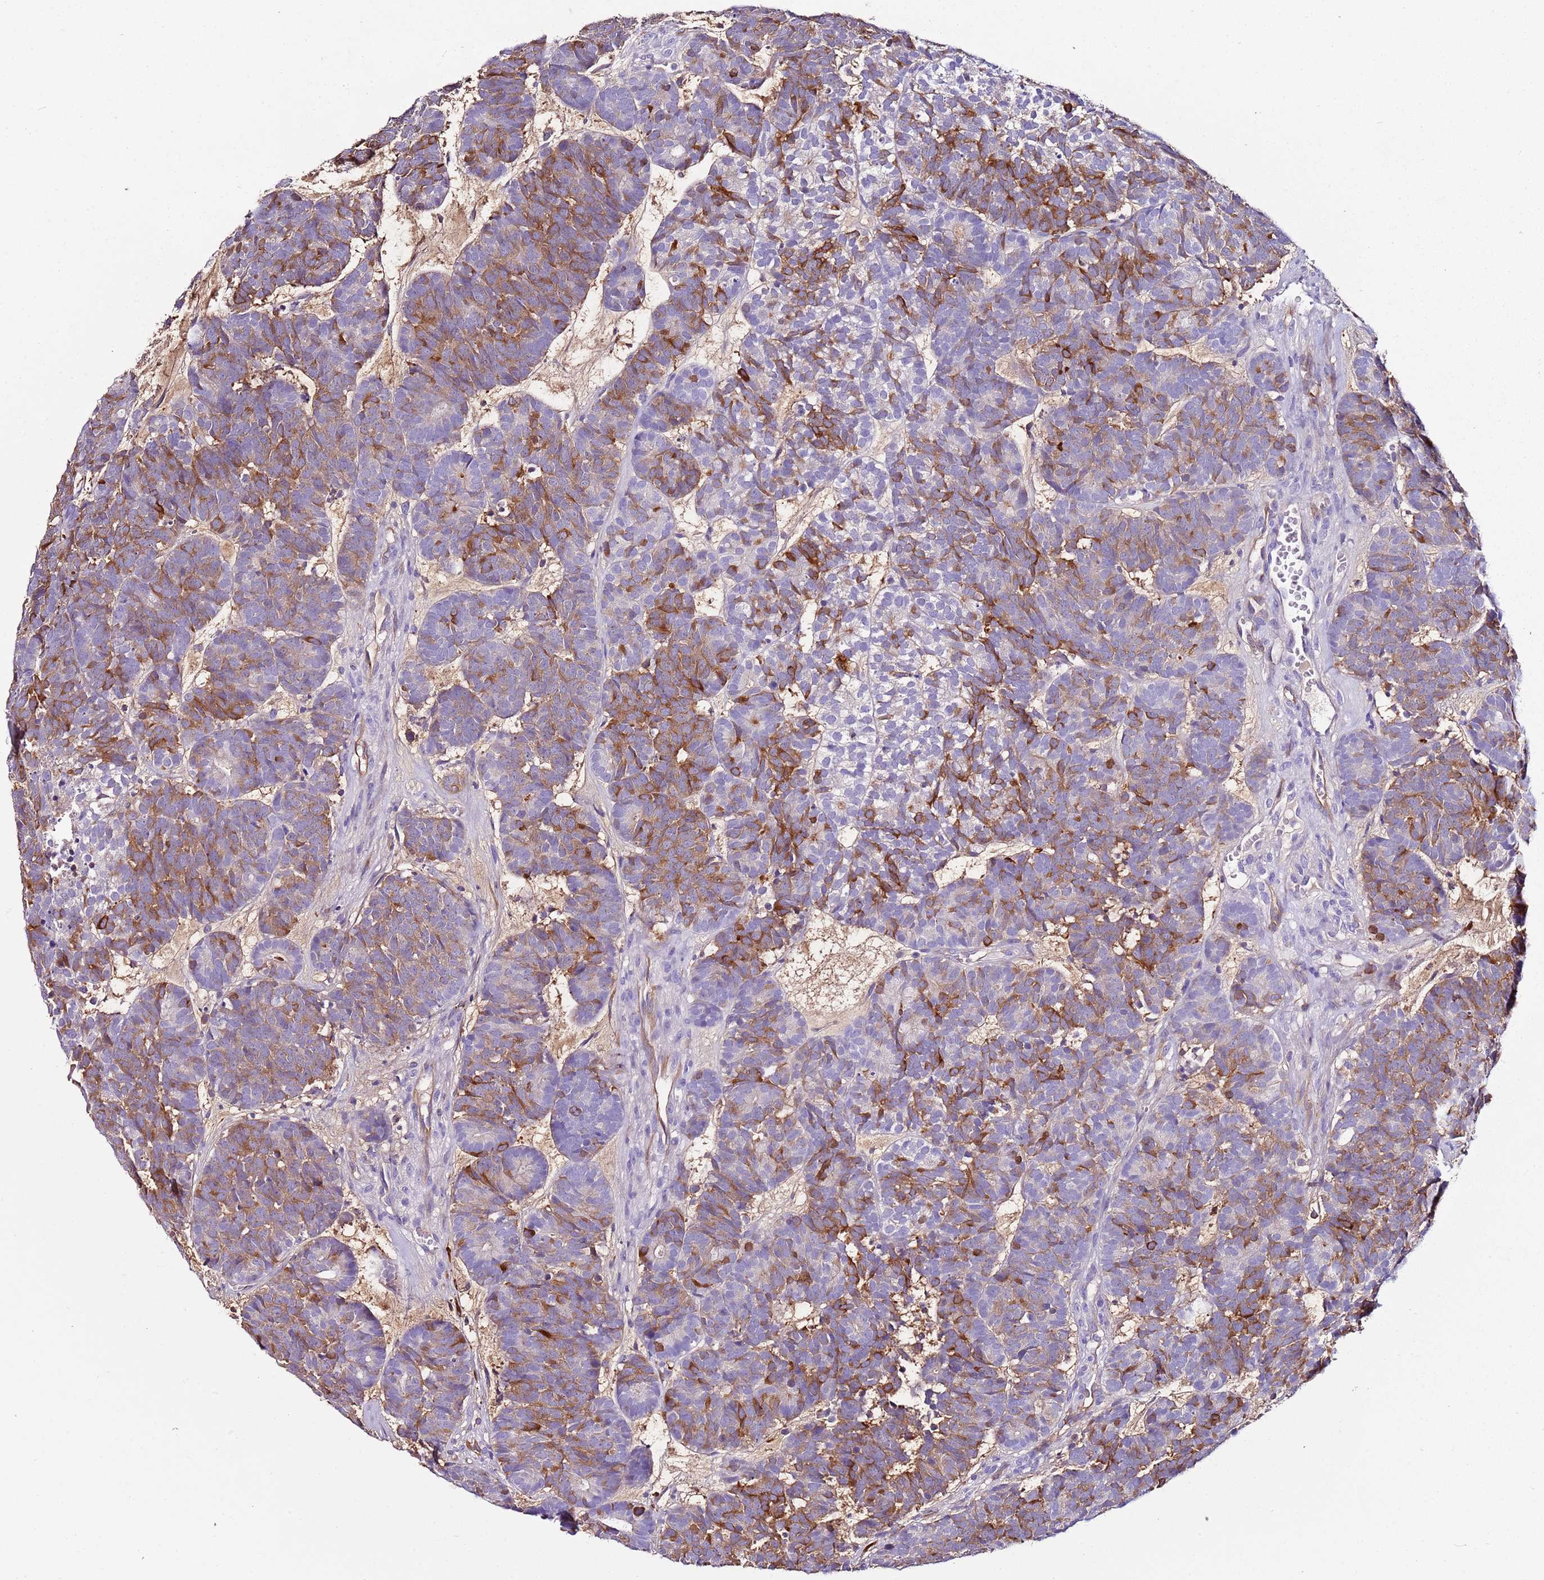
{"staining": {"intensity": "moderate", "quantity": "25%-75%", "location": "cytoplasmic/membranous"}, "tissue": "head and neck cancer", "cell_type": "Tumor cells", "image_type": "cancer", "snomed": [{"axis": "morphology", "description": "Adenocarcinoma, NOS"}, {"axis": "topography", "description": "Head-Neck"}], "caption": "Immunohistochemistry (IHC) of human head and neck adenocarcinoma displays medium levels of moderate cytoplasmic/membranous expression in about 25%-75% of tumor cells.", "gene": "FAM174C", "patient": {"sex": "female", "age": 81}}